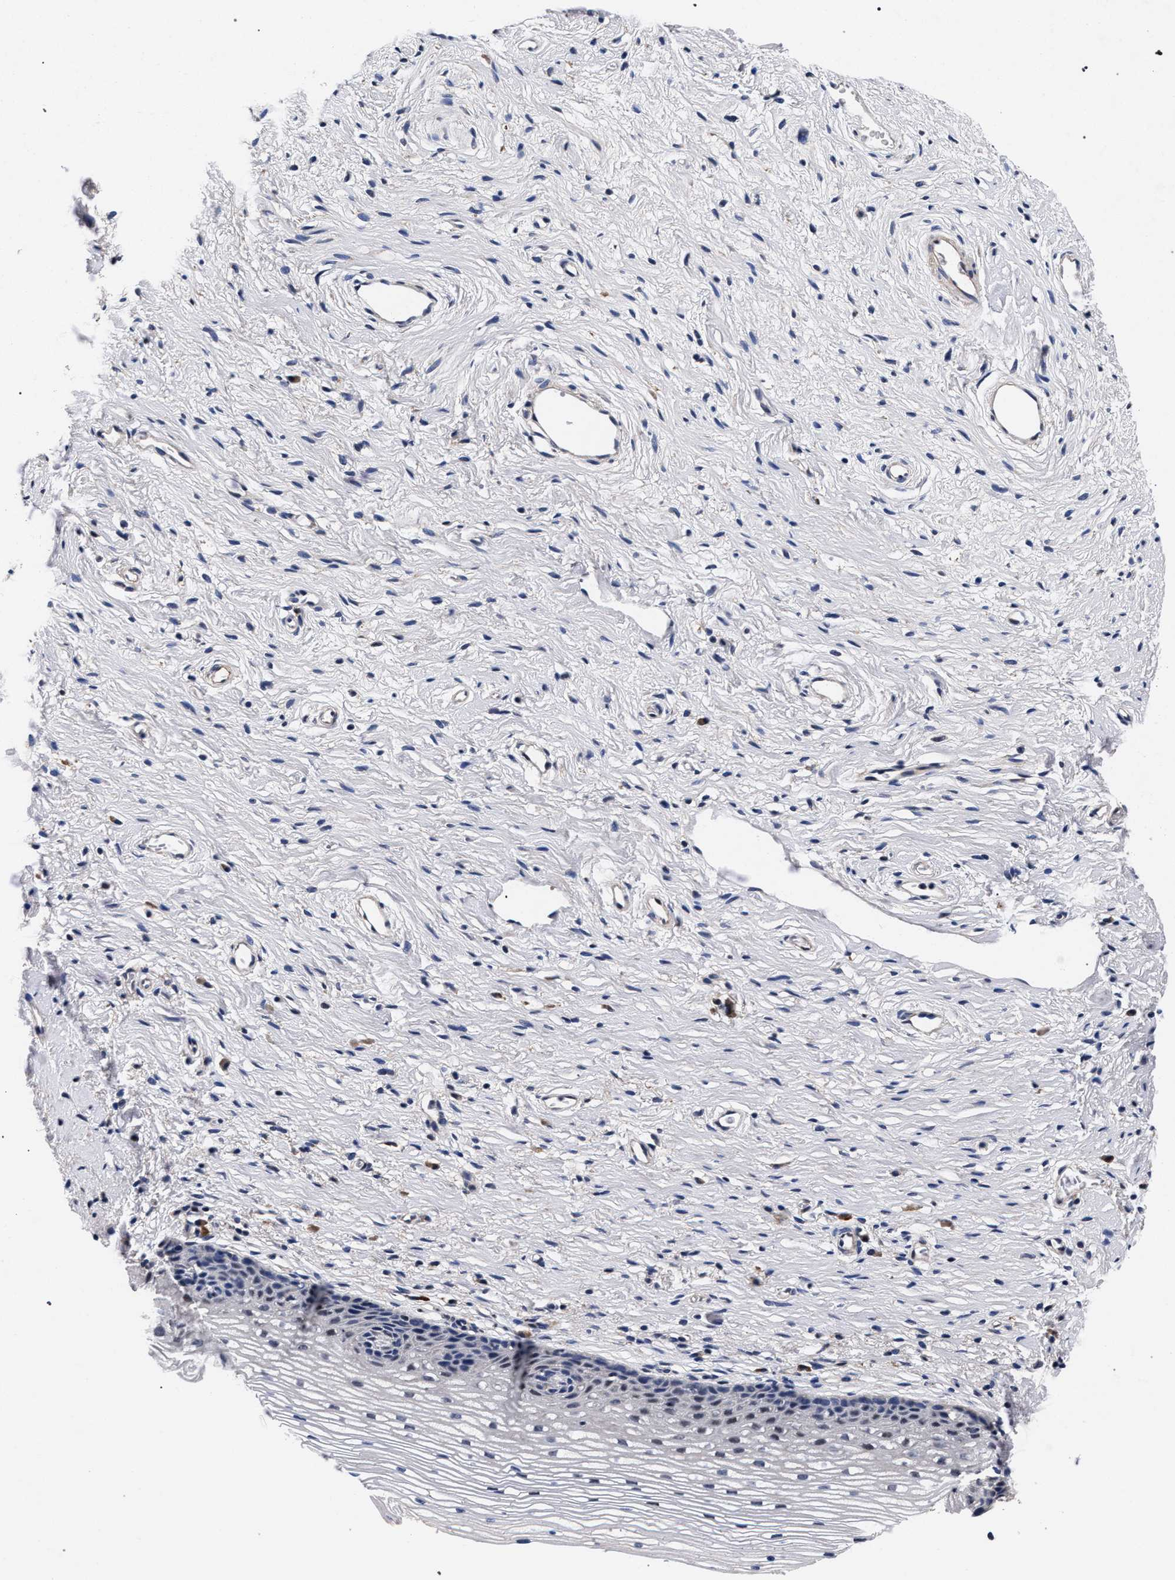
{"staining": {"intensity": "negative", "quantity": "none", "location": "none"}, "tissue": "cervix", "cell_type": "Glandular cells", "image_type": "normal", "snomed": [{"axis": "morphology", "description": "Normal tissue, NOS"}, {"axis": "topography", "description": "Cervix"}], "caption": "A high-resolution histopathology image shows immunohistochemistry staining of benign cervix, which exhibits no significant expression in glandular cells. (Stains: DAB (3,3'-diaminobenzidine) immunohistochemistry with hematoxylin counter stain, Microscopy: brightfield microscopy at high magnification).", "gene": "CFAP95", "patient": {"sex": "female", "age": 77}}